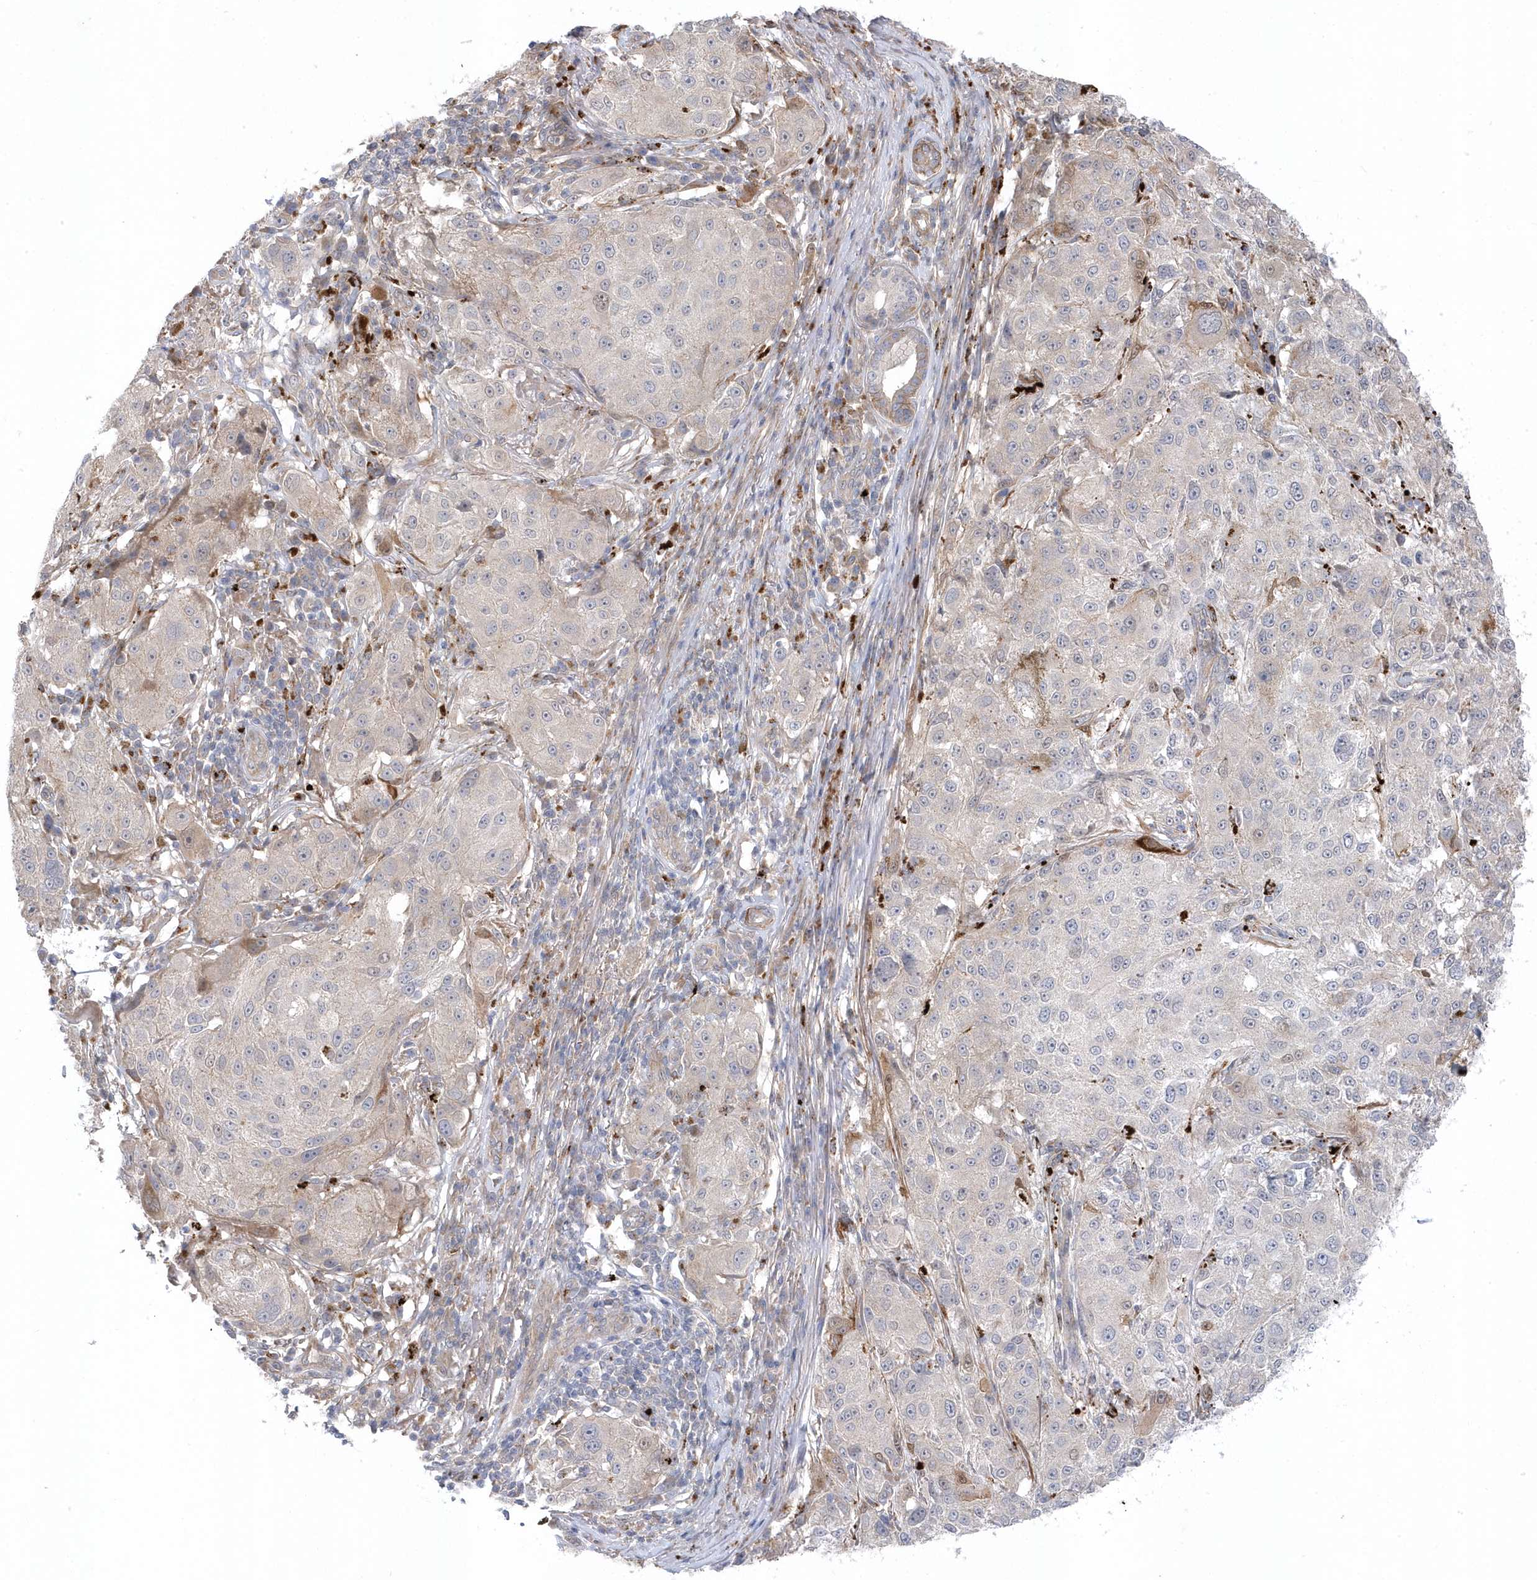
{"staining": {"intensity": "negative", "quantity": "none", "location": "none"}, "tissue": "melanoma", "cell_type": "Tumor cells", "image_type": "cancer", "snomed": [{"axis": "morphology", "description": "Necrosis, NOS"}, {"axis": "morphology", "description": "Malignant melanoma, NOS"}, {"axis": "topography", "description": "Skin"}], "caption": "Micrograph shows no significant protein staining in tumor cells of melanoma. (Brightfield microscopy of DAB IHC at high magnification).", "gene": "ANAPC1", "patient": {"sex": "female", "age": 87}}